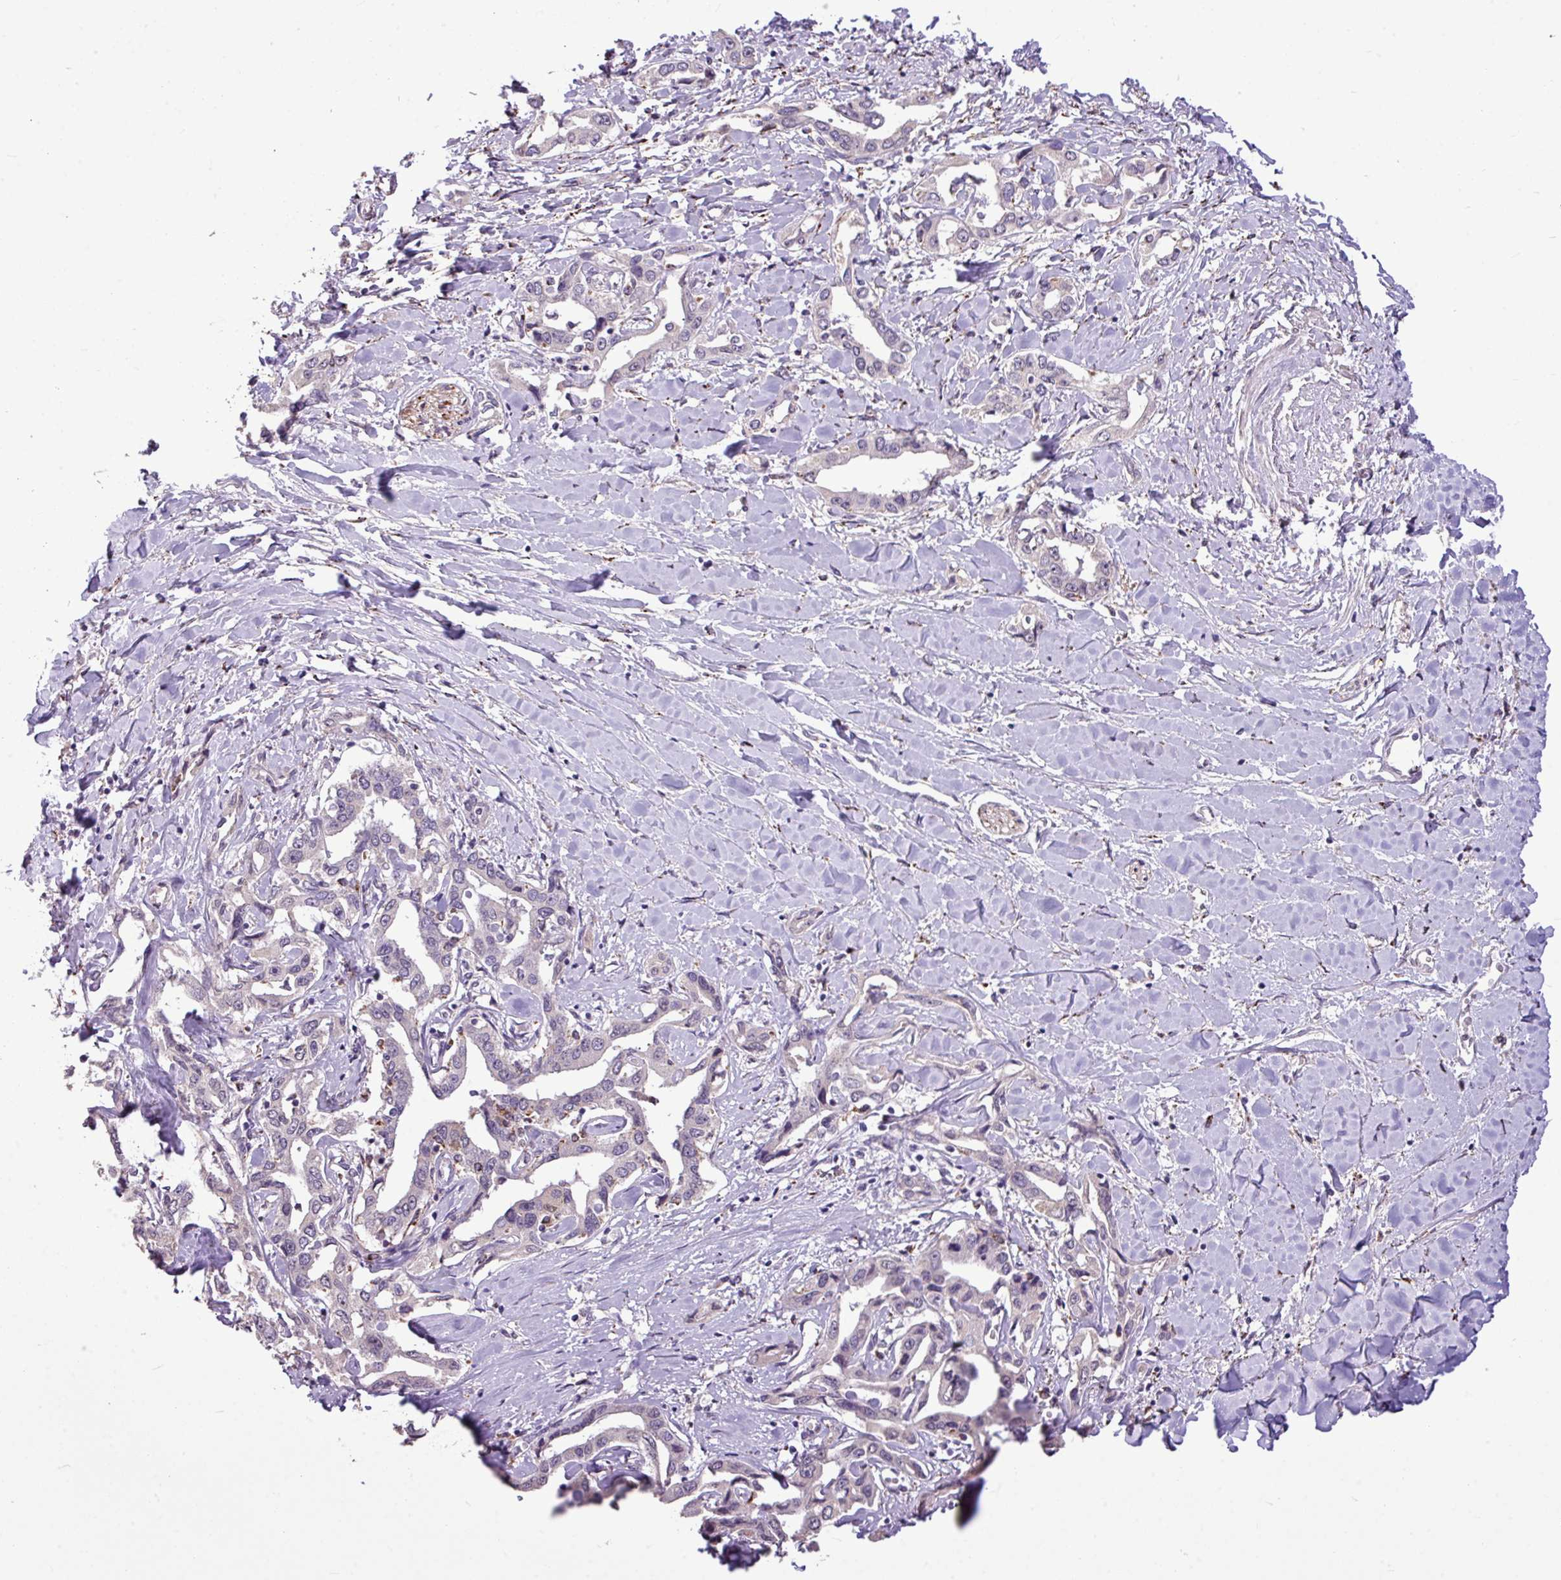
{"staining": {"intensity": "negative", "quantity": "none", "location": "none"}, "tissue": "liver cancer", "cell_type": "Tumor cells", "image_type": "cancer", "snomed": [{"axis": "morphology", "description": "Cholangiocarcinoma"}, {"axis": "topography", "description": "Liver"}], "caption": "This is a image of immunohistochemistry (IHC) staining of liver cholangiocarcinoma, which shows no staining in tumor cells.", "gene": "ALDH2", "patient": {"sex": "male", "age": 59}}